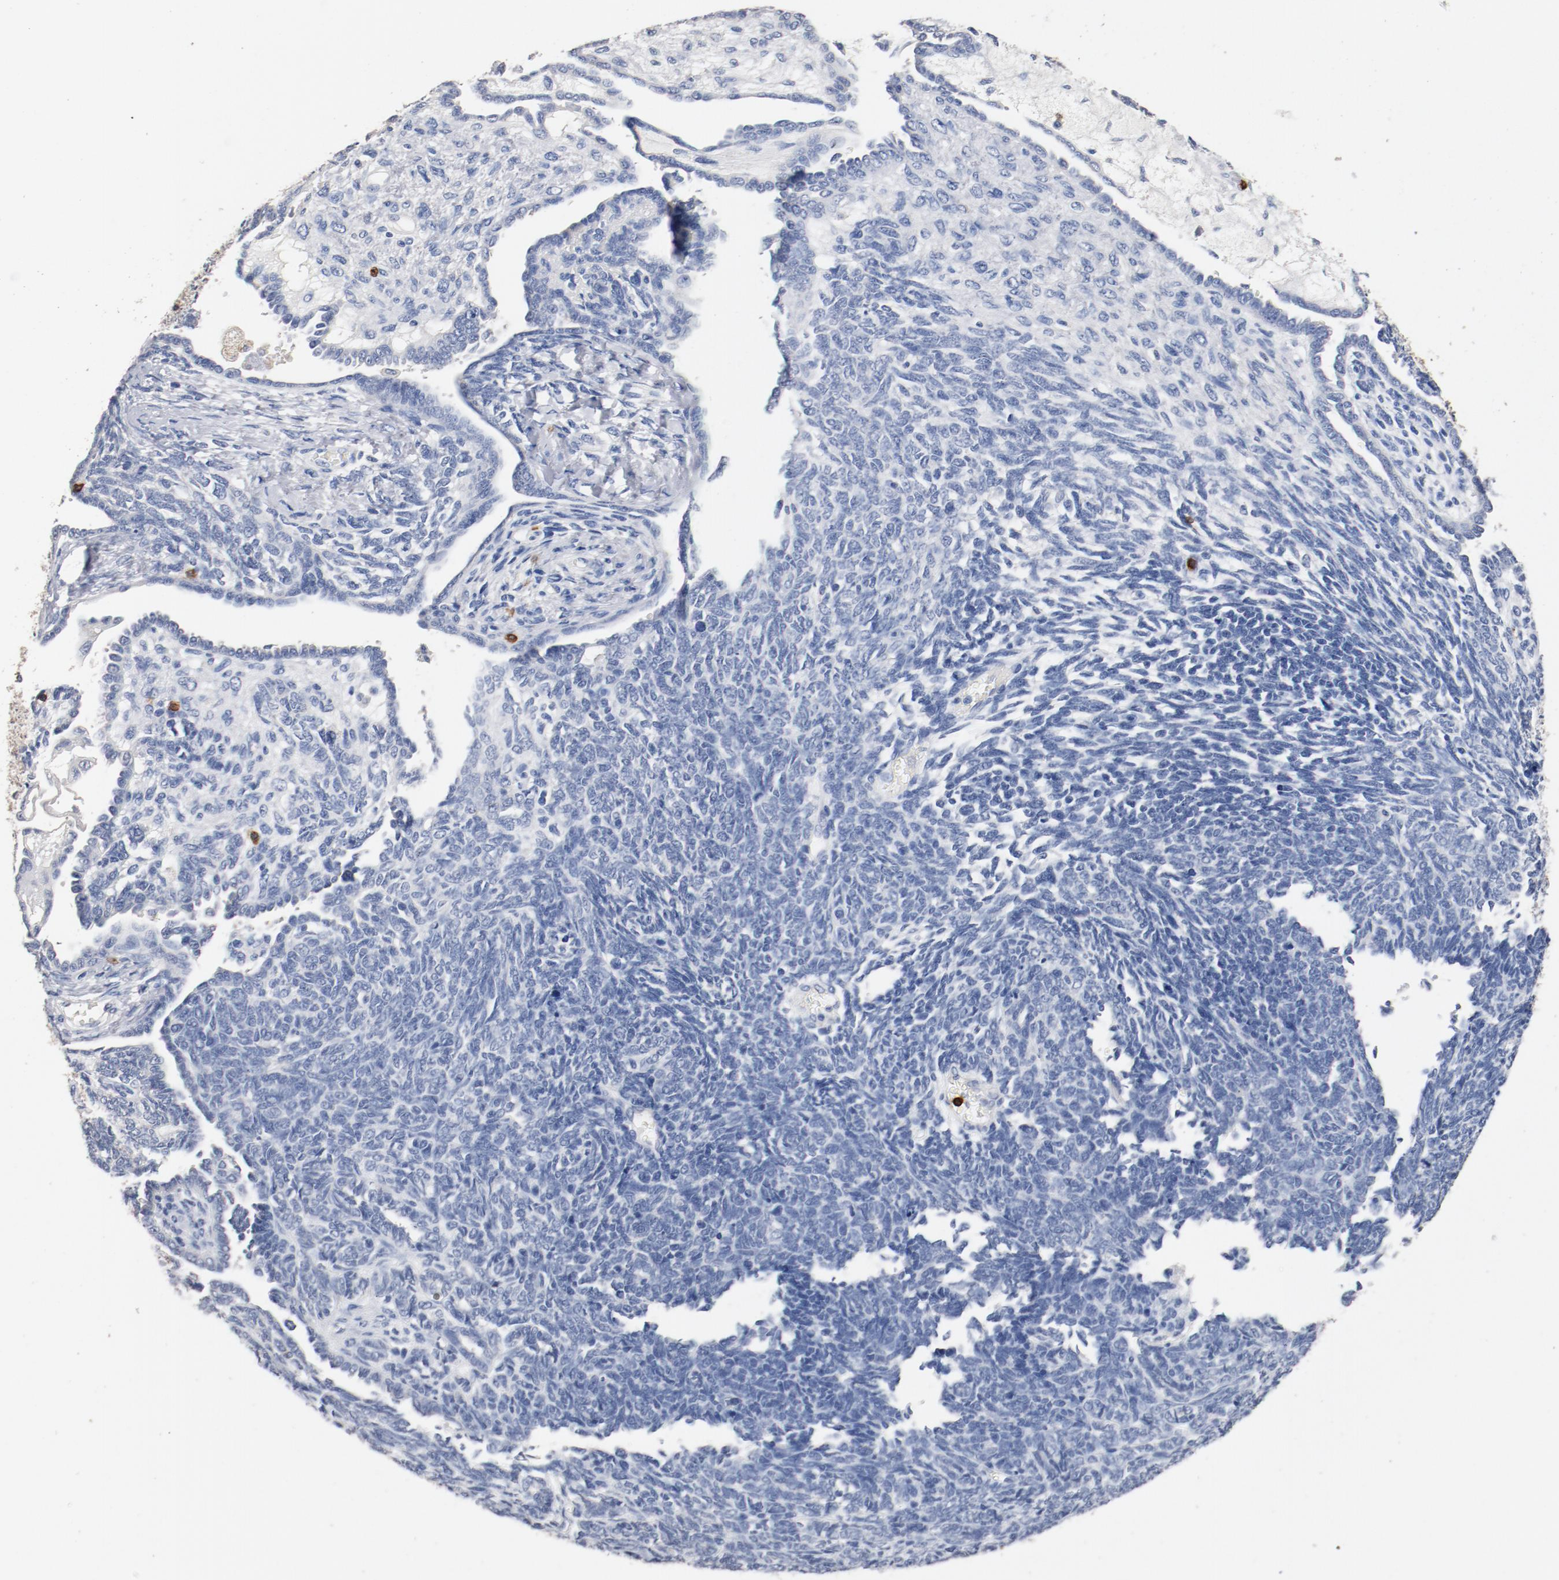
{"staining": {"intensity": "negative", "quantity": "none", "location": "none"}, "tissue": "endometrial cancer", "cell_type": "Tumor cells", "image_type": "cancer", "snomed": [{"axis": "morphology", "description": "Neoplasm, malignant, NOS"}, {"axis": "topography", "description": "Endometrium"}], "caption": "Photomicrograph shows no protein positivity in tumor cells of endometrial malignant neoplasm tissue.", "gene": "CD247", "patient": {"sex": "female", "age": 74}}